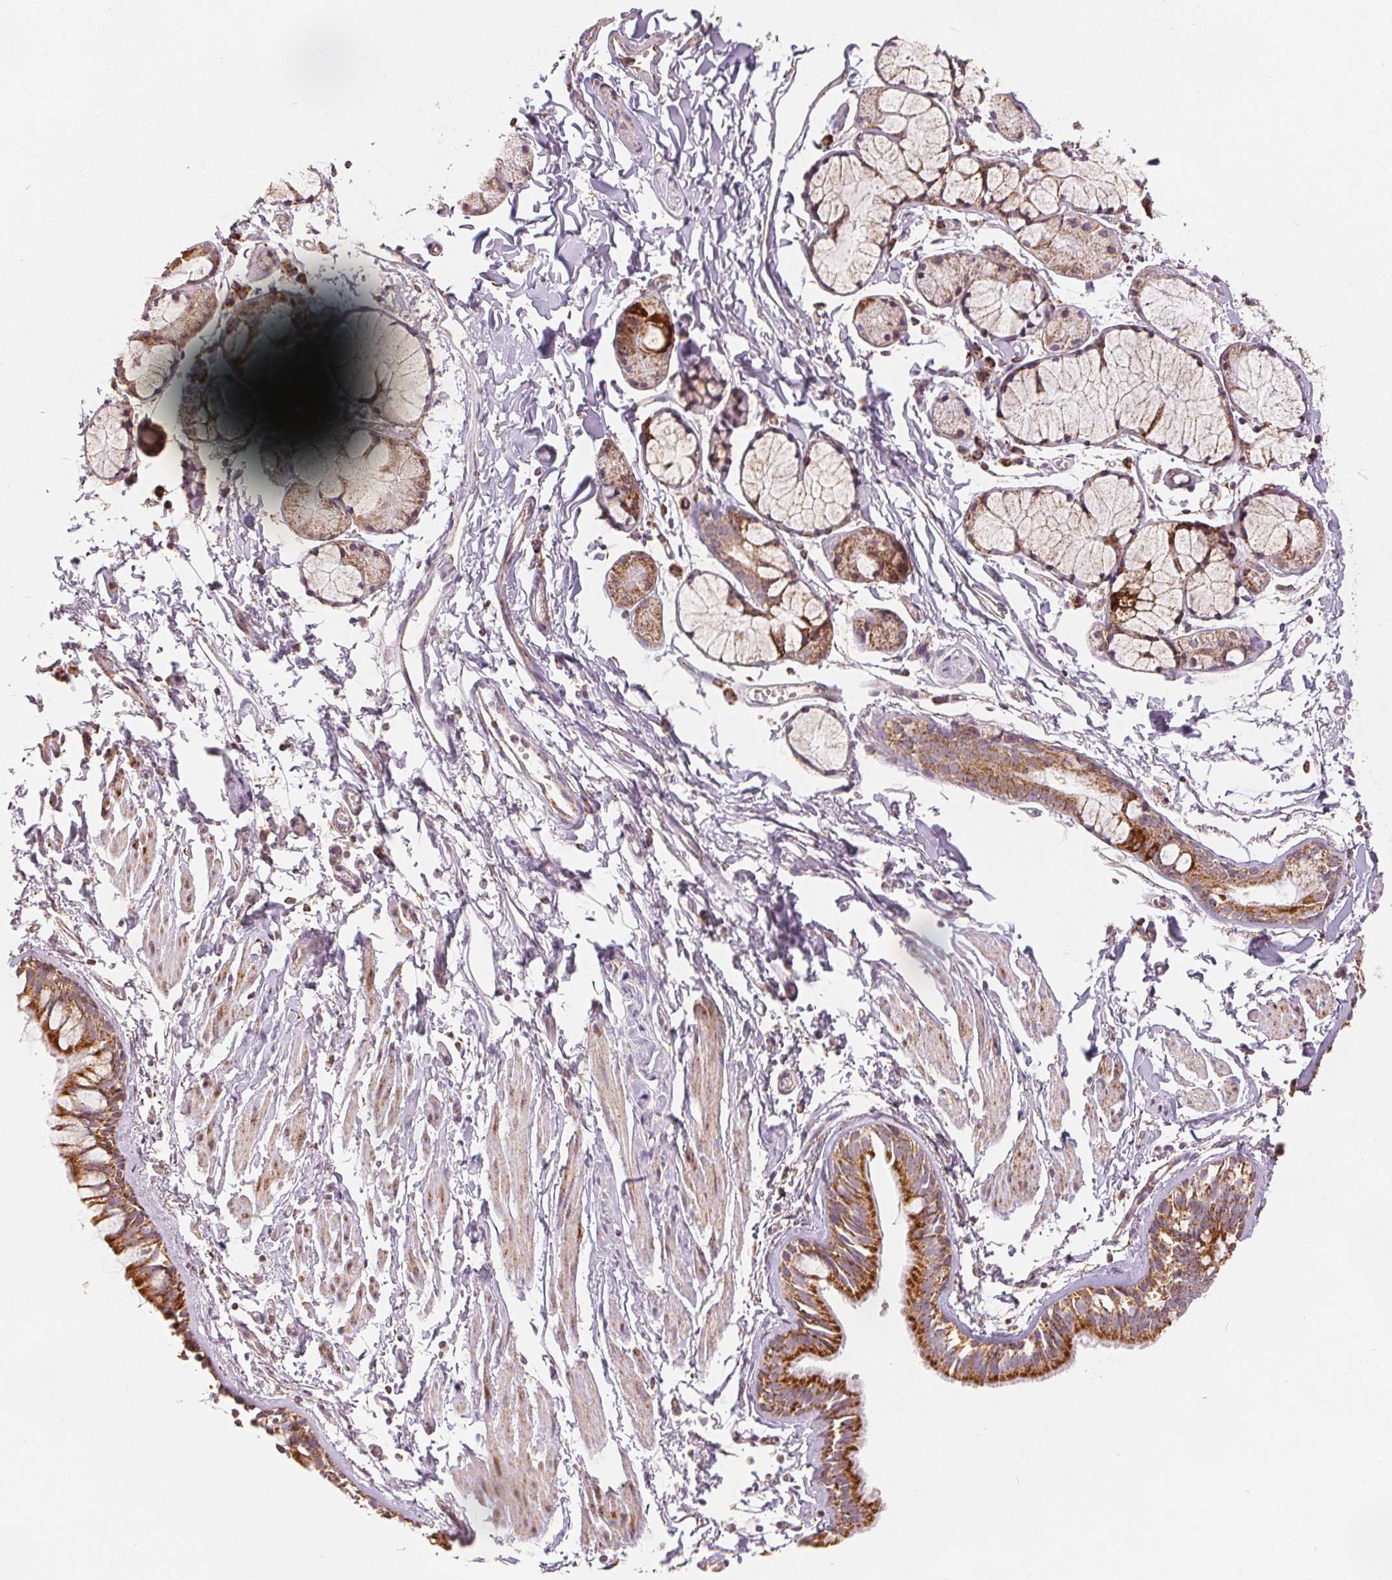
{"staining": {"intensity": "strong", "quantity": ">75%", "location": "cytoplasmic/membranous"}, "tissue": "bronchus", "cell_type": "Respiratory epithelial cells", "image_type": "normal", "snomed": [{"axis": "morphology", "description": "Normal tissue, NOS"}, {"axis": "topography", "description": "Cartilage tissue"}, {"axis": "topography", "description": "Bronchus"}], "caption": "This is a photomicrograph of immunohistochemistry staining of unremarkable bronchus, which shows strong positivity in the cytoplasmic/membranous of respiratory epithelial cells.", "gene": "SDHB", "patient": {"sex": "female", "age": 59}}